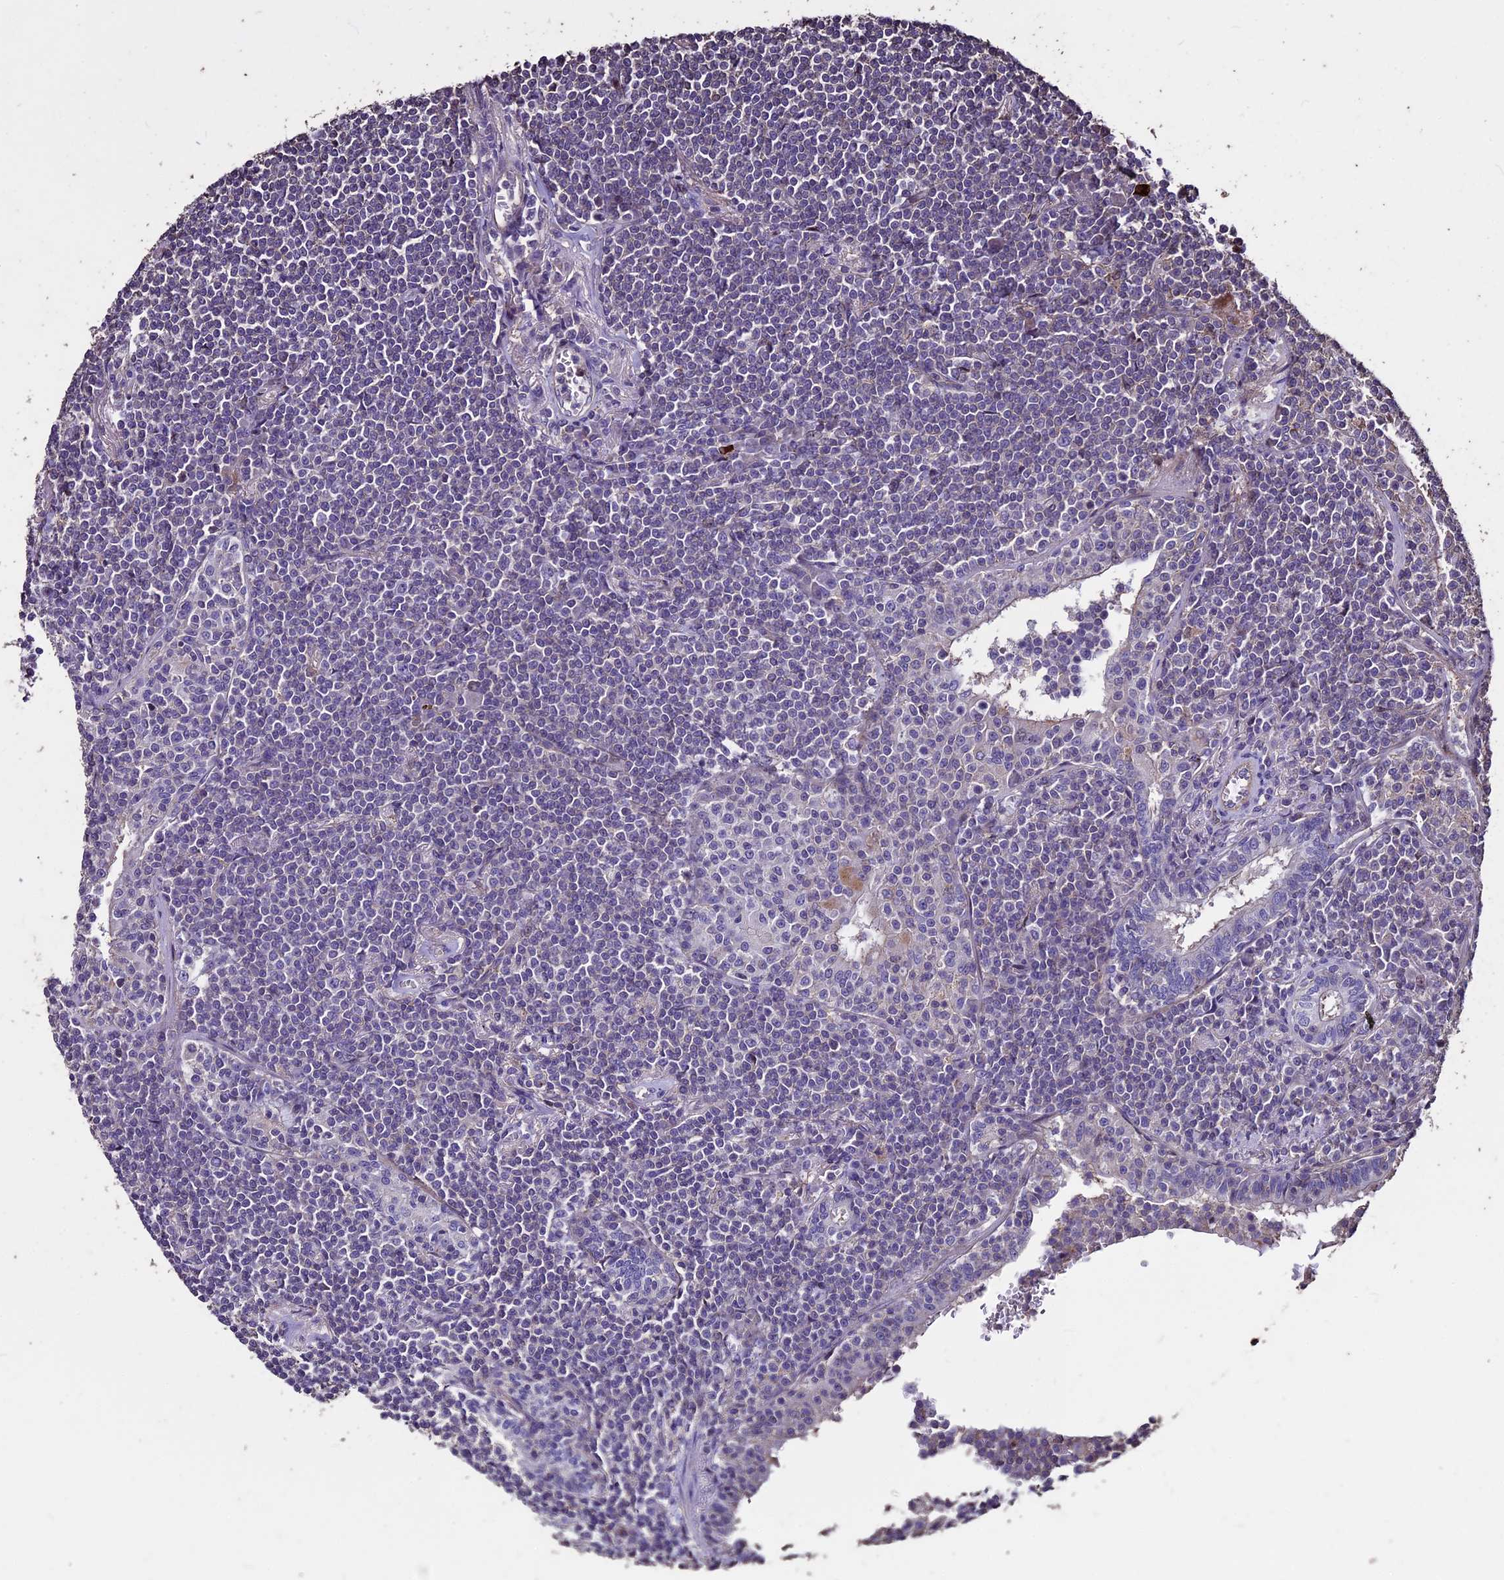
{"staining": {"intensity": "negative", "quantity": "none", "location": "none"}, "tissue": "lymphoma", "cell_type": "Tumor cells", "image_type": "cancer", "snomed": [{"axis": "morphology", "description": "Malignant lymphoma, non-Hodgkin's type, Low grade"}, {"axis": "topography", "description": "Lung"}], "caption": "Histopathology image shows no significant protein staining in tumor cells of low-grade malignant lymphoma, non-Hodgkin's type.", "gene": "USB1", "patient": {"sex": "female", "age": 71}}